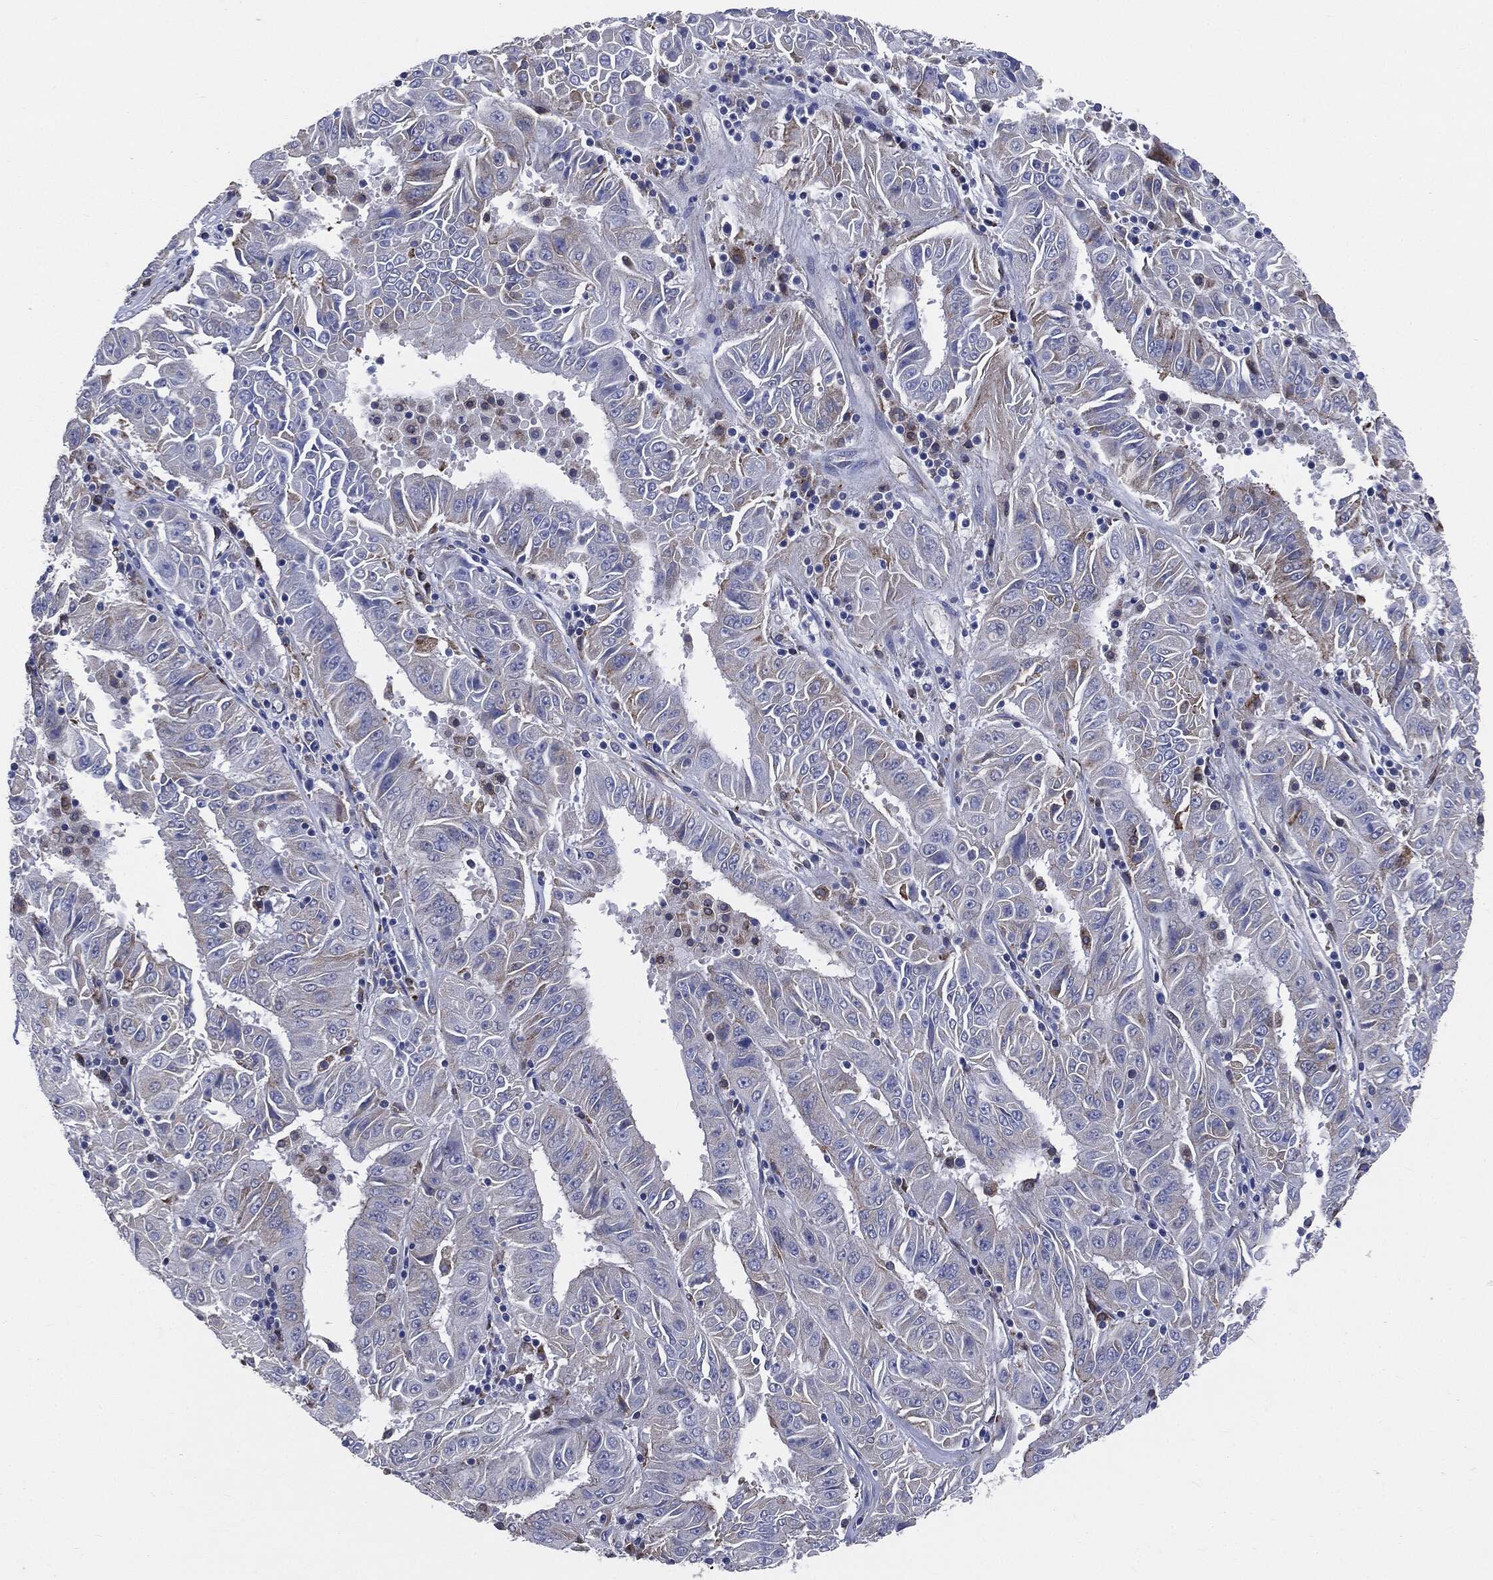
{"staining": {"intensity": "moderate", "quantity": "<25%", "location": "cytoplasmic/membranous"}, "tissue": "pancreatic cancer", "cell_type": "Tumor cells", "image_type": "cancer", "snomed": [{"axis": "morphology", "description": "Adenocarcinoma, NOS"}, {"axis": "topography", "description": "Pancreas"}], "caption": "Immunohistochemical staining of pancreatic cancer (adenocarcinoma) displays low levels of moderate cytoplasmic/membranous positivity in about <25% of tumor cells. (brown staining indicates protein expression, while blue staining denotes nuclei).", "gene": "PTGS2", "patient": {"sex": "male", "age": 63}}